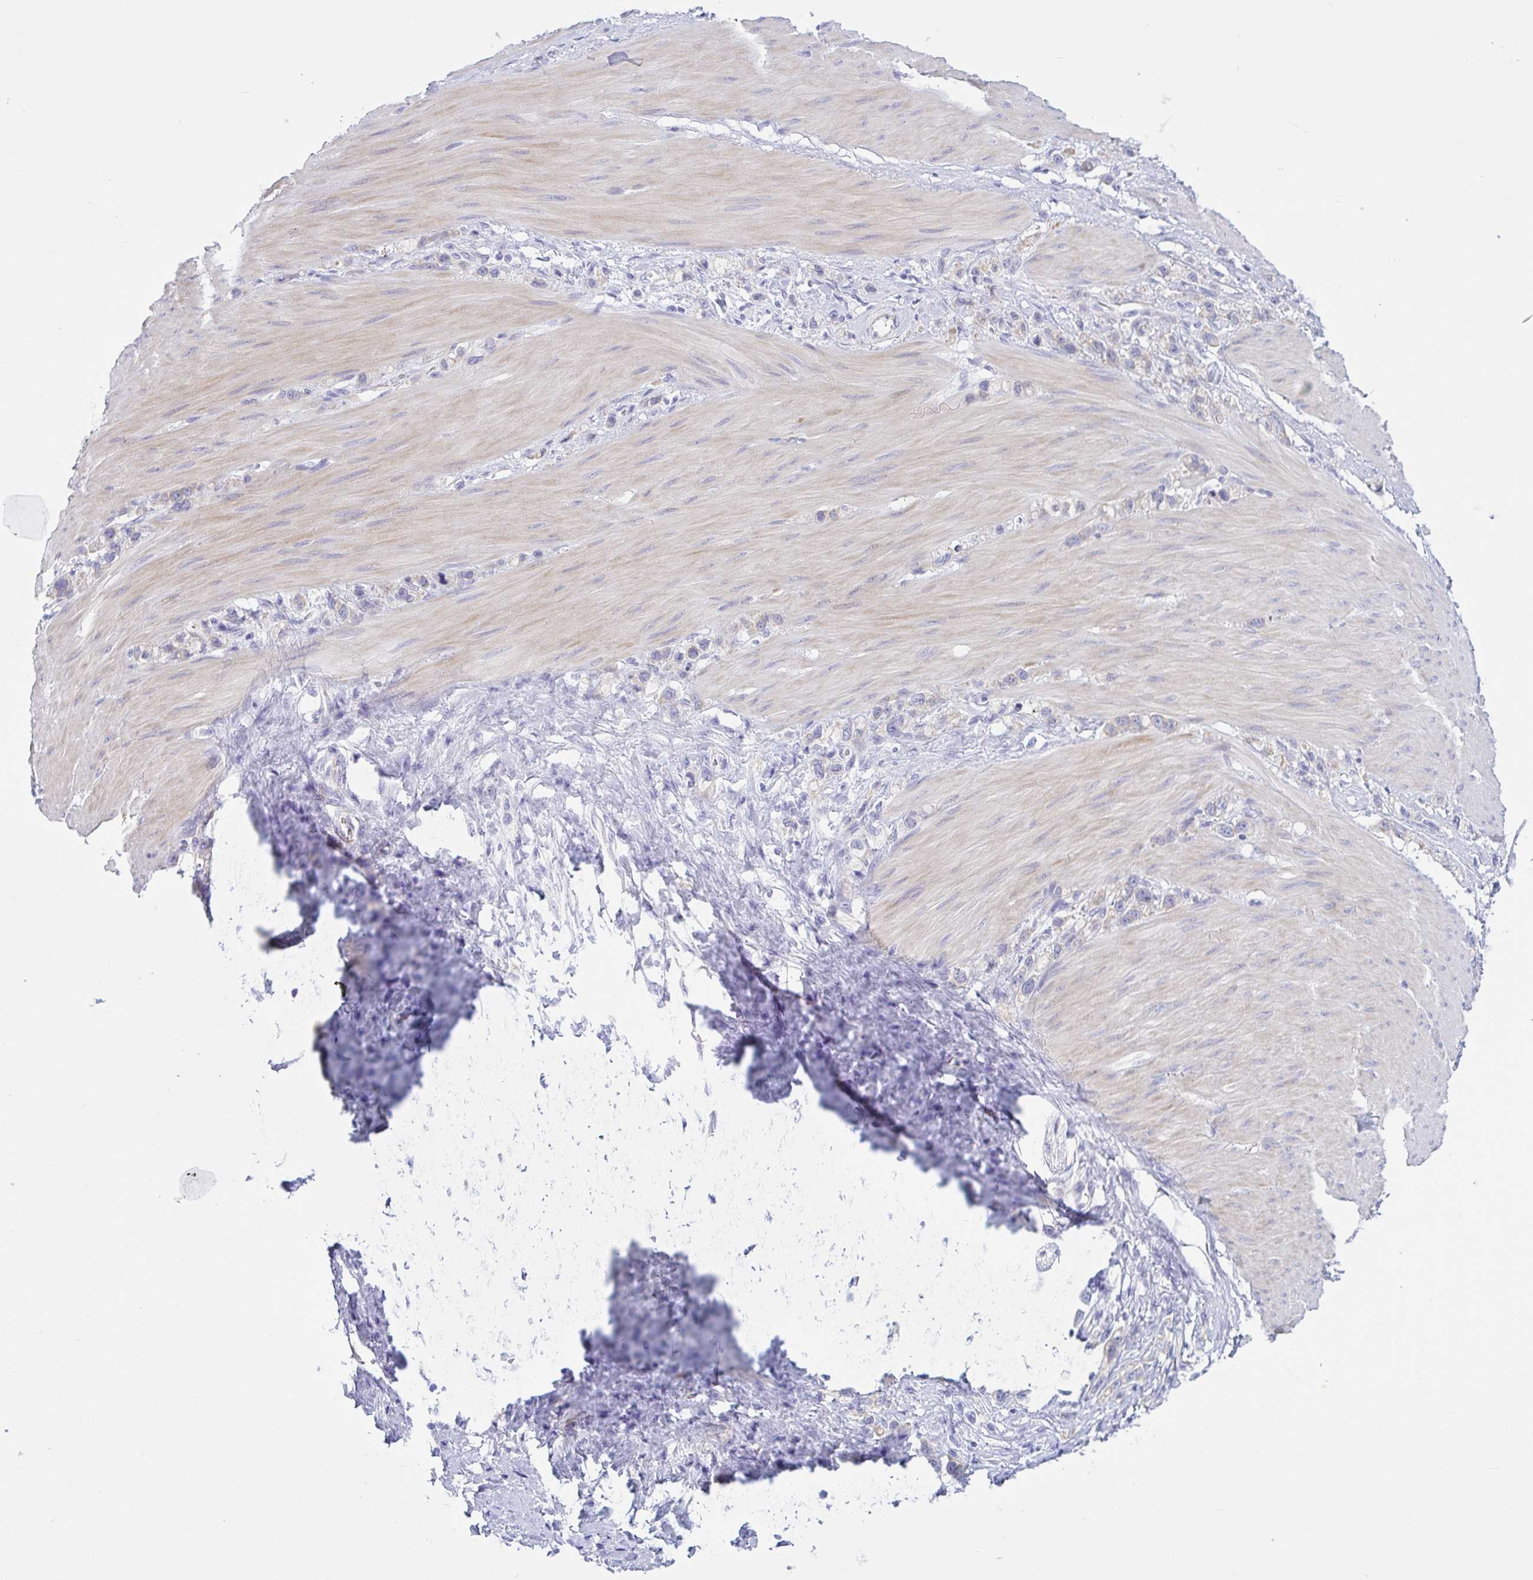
{"staining": {"intensity": "negative", "quantity": "none", "location": "none"}, "tissue": "stomach cancer", "cell_type": "Tumor cells", "image_type": "cancer", "snomed": [{"axis": "morphology", "description": "Adenocarcinoma, NOS"}, {"axis": "topography", "description": "Stomach"}], "caption": "Tumor cells show no significant staining in stomach cancer.", "gene": "TNNI2", "patient": {"sex": "female", "age": 65}}